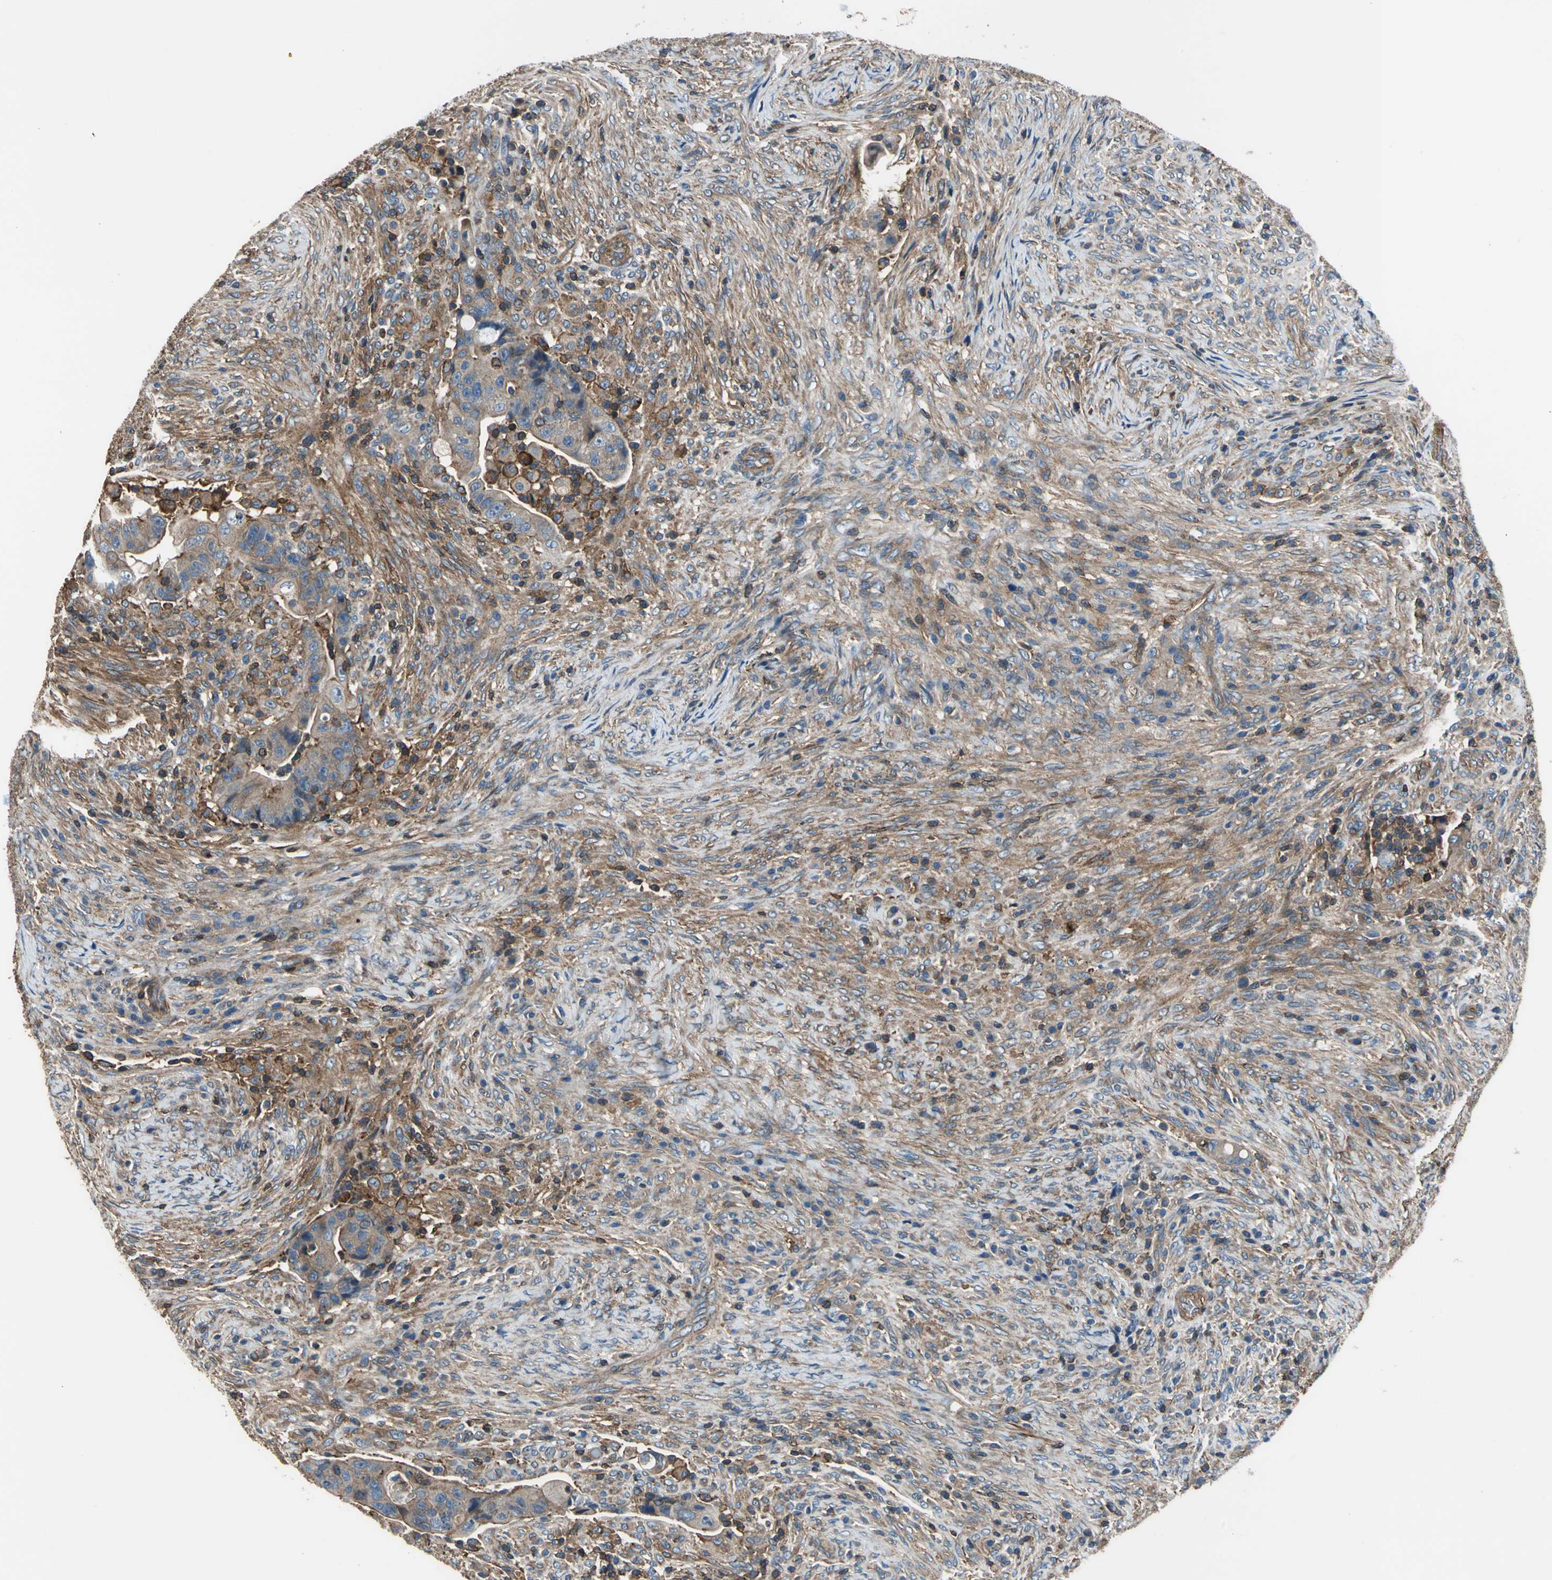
{"staining": {"intensity": "moderate", "quantity": ">75%", "location": "cytoplasmic/membranous"}, "tissue": "colorectal cancer", "cell_type": "Tumor cells", "image_type": "cancer", "snomed": [{"axis": "morphology", "description": "Adenocarcinoma, NOS"}, {"axis": "topography", "description": "Rectum"}], "caption": "High-power microscopy captured an immunohistochemistry micrograph of colorectal adenocarcinoma, revealing moderate cytoplasmic/membranous expression in approximately >75% of tumor cells. (Stains: DAB in brown, nuclei in blue, Microscopy: brightfield microscopy at high magnification).", "gene": "PARVA", "patient": {"sex": "female", "age": 71}}